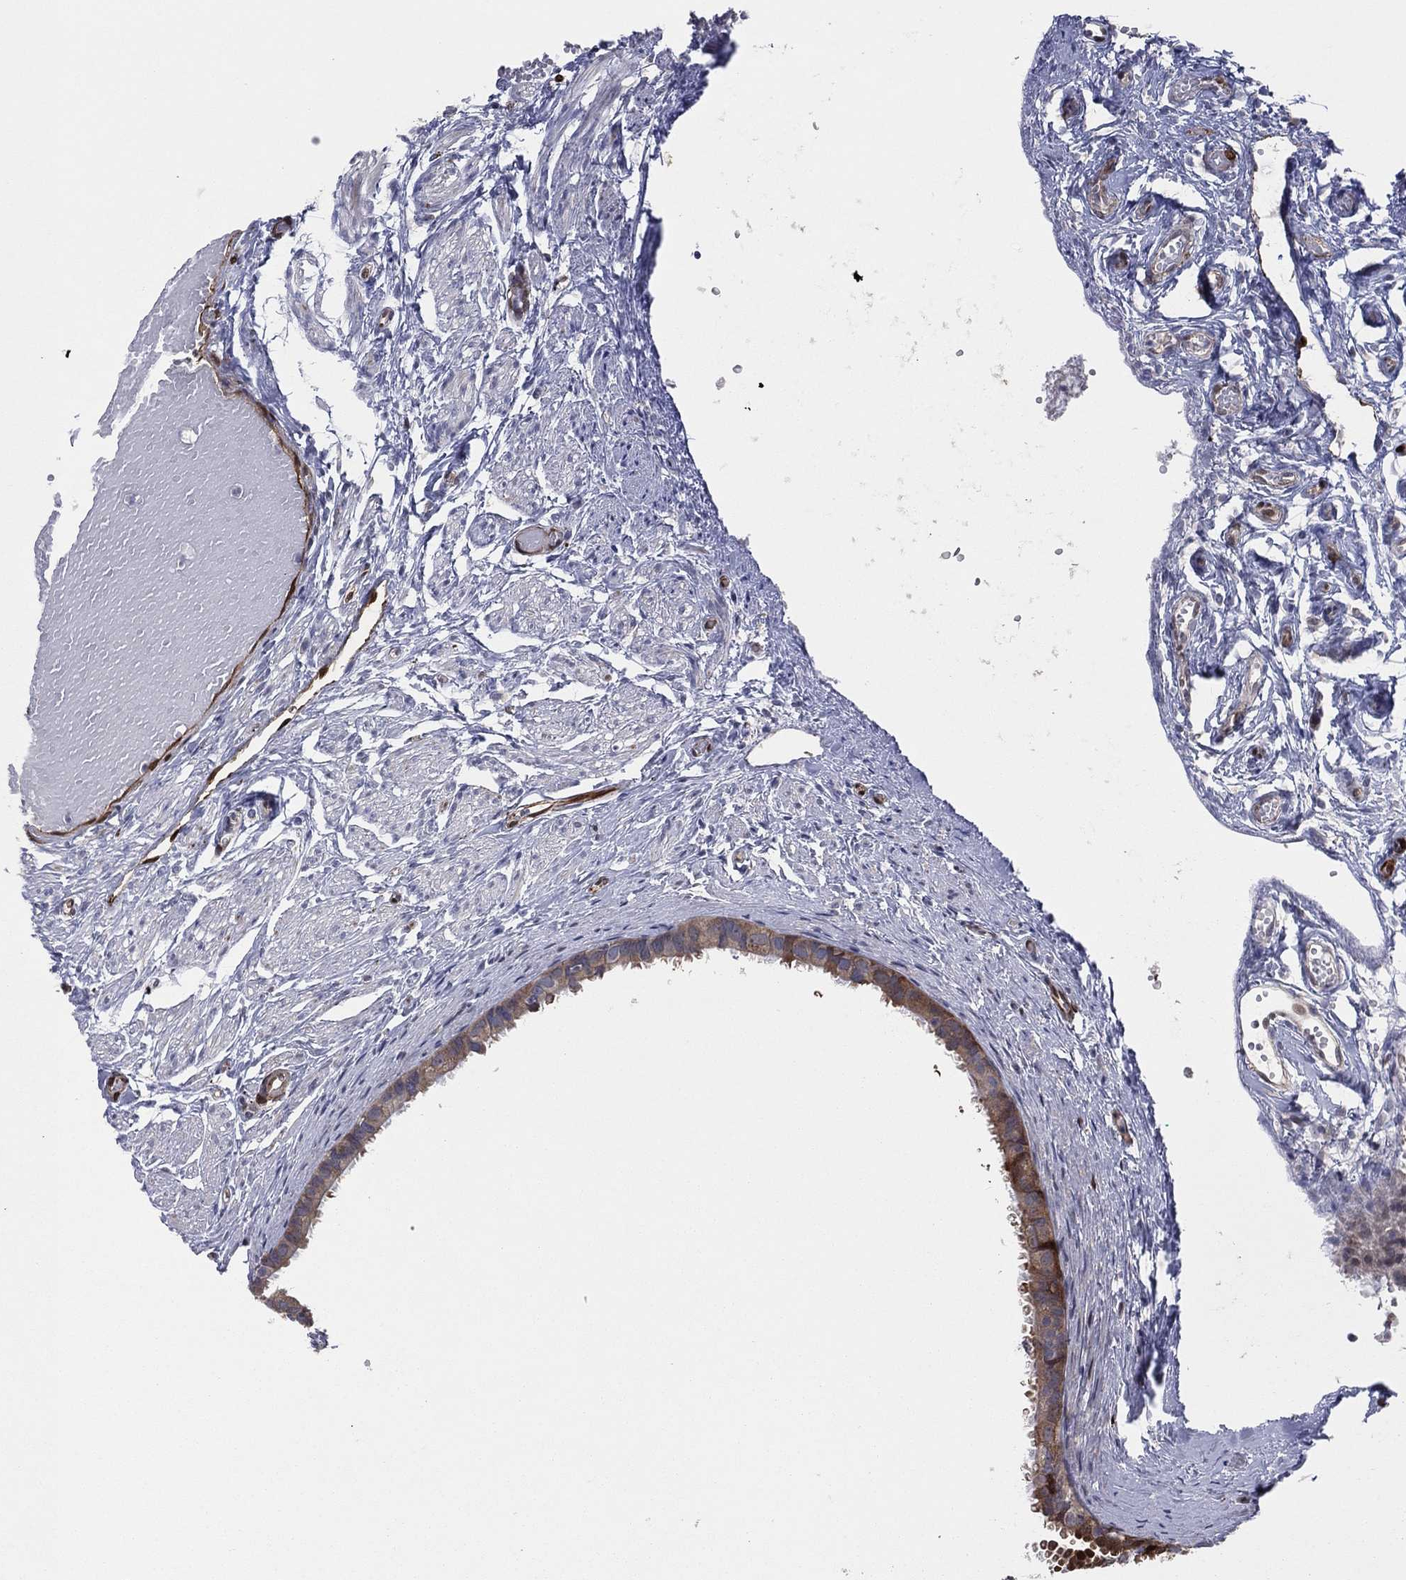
{"staining": {"intensity": "strong", "quantity": "<25%", "location": "cytoplasmic/membranous,nuclear"}, "tissue": "fallopian tube", "cell_type": "Glandular cells", "image_type": "normal", "snomed": [{"axis": "morphology", "description": "Normal tissue, NOS"}, {"axis": "topography", "description": "Fallopian tube"}, {"axis": "topography", "description": "Ovary"}], "caption": "Immunohistochemical staining of benign human fallopian tube demonstrates medium levels of strong cytoplasmic/membranous,nuclear staining in approximately <25% of glandular cells.", "gene": "SNCG", "patient": {"sex": "female", "age": 49}}